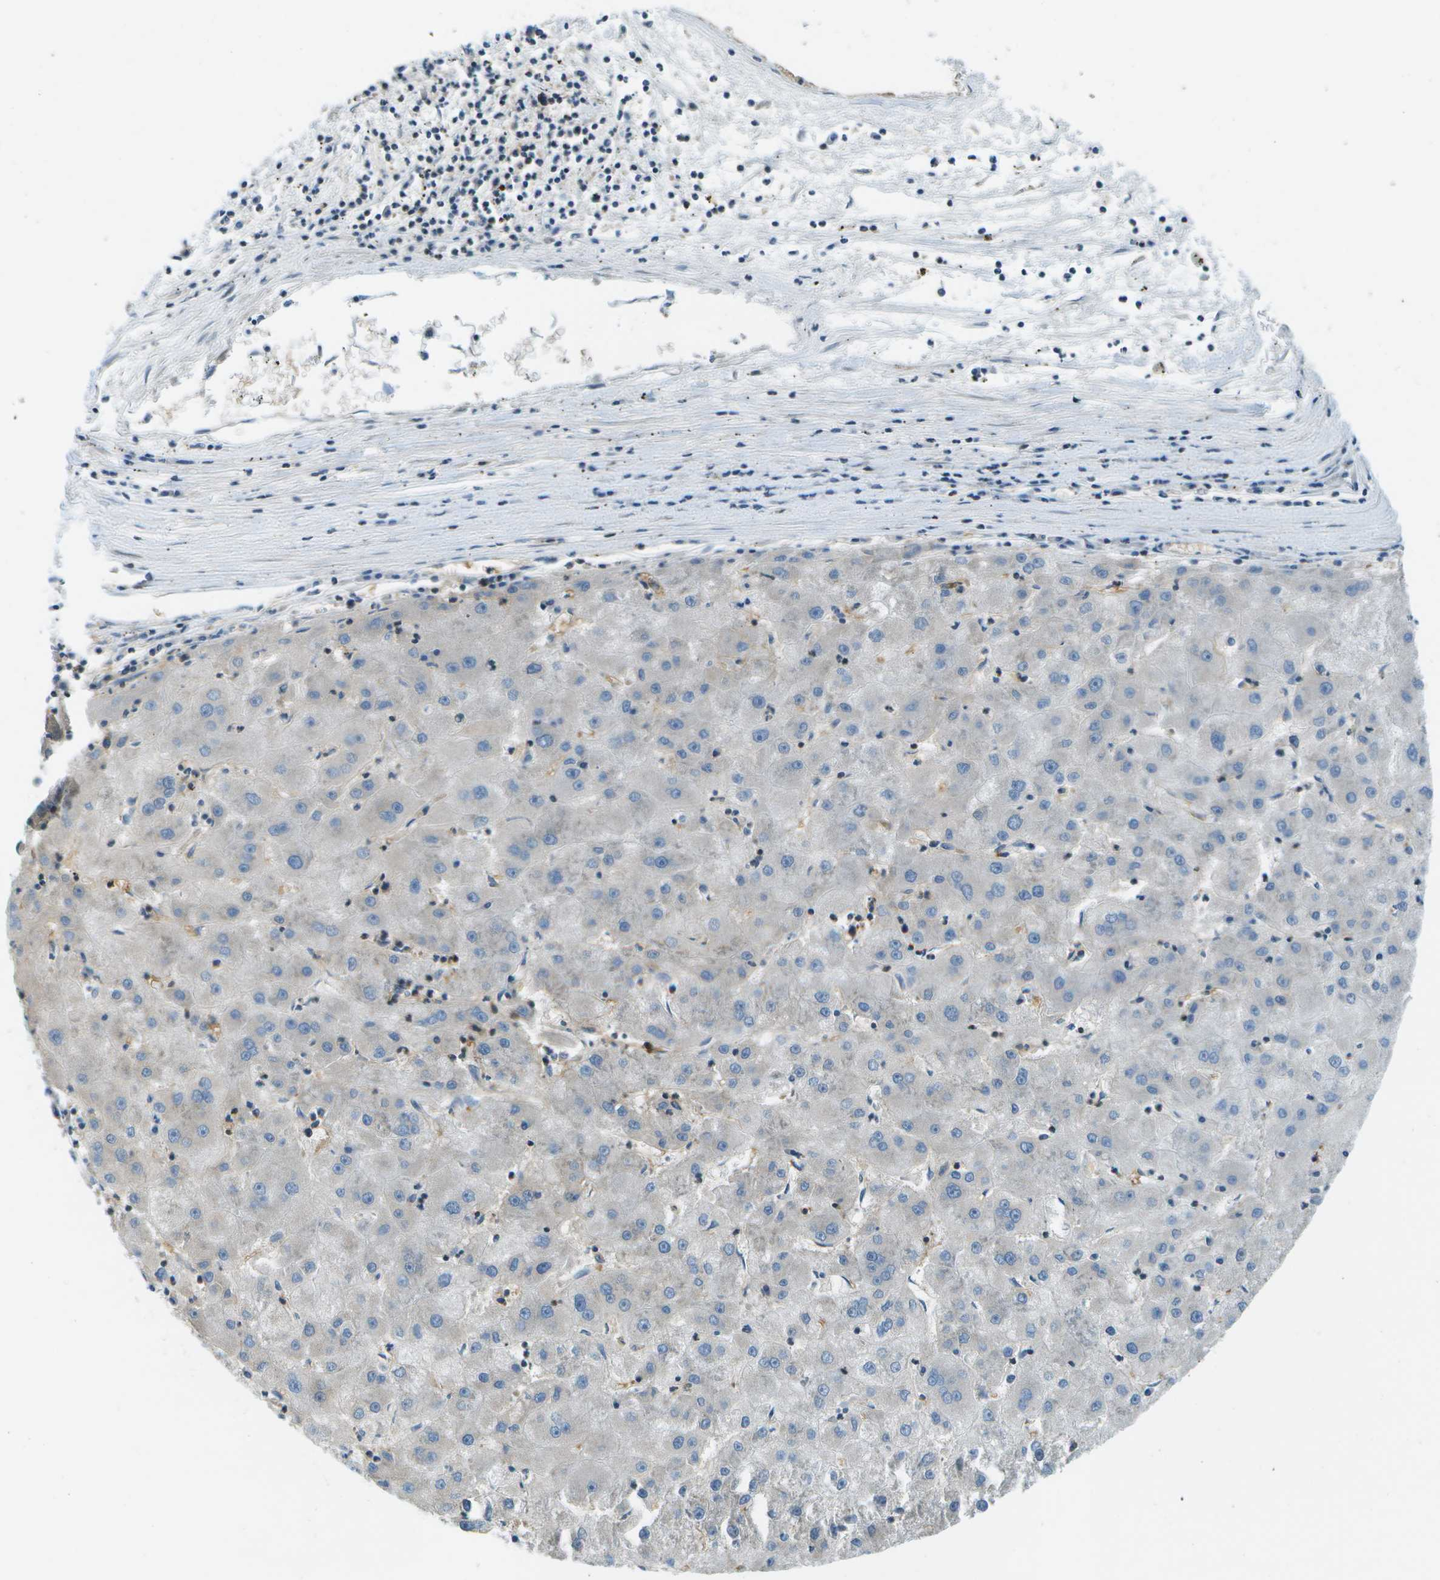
{"staining": {"intensity": "negative", "quantity": "none", "location": "none"}, "tissue": "liver cancer", "cell_type": "Tumor cells", "image_type": "cancer", "snomed": [{"axis": "morphology", "description": "Carcinoma, Hepatocellular, NOS"}, {"axis": "topography", "description": "Liver"}], "caption": "Human liver cancer (hepatocellular carcinoma) stained for a protein using immunohistochemistry (IHC) exhibits no staining in tumor cells.", "gene": "CTIF", "patient": {"sex": "male", "age": 72}}